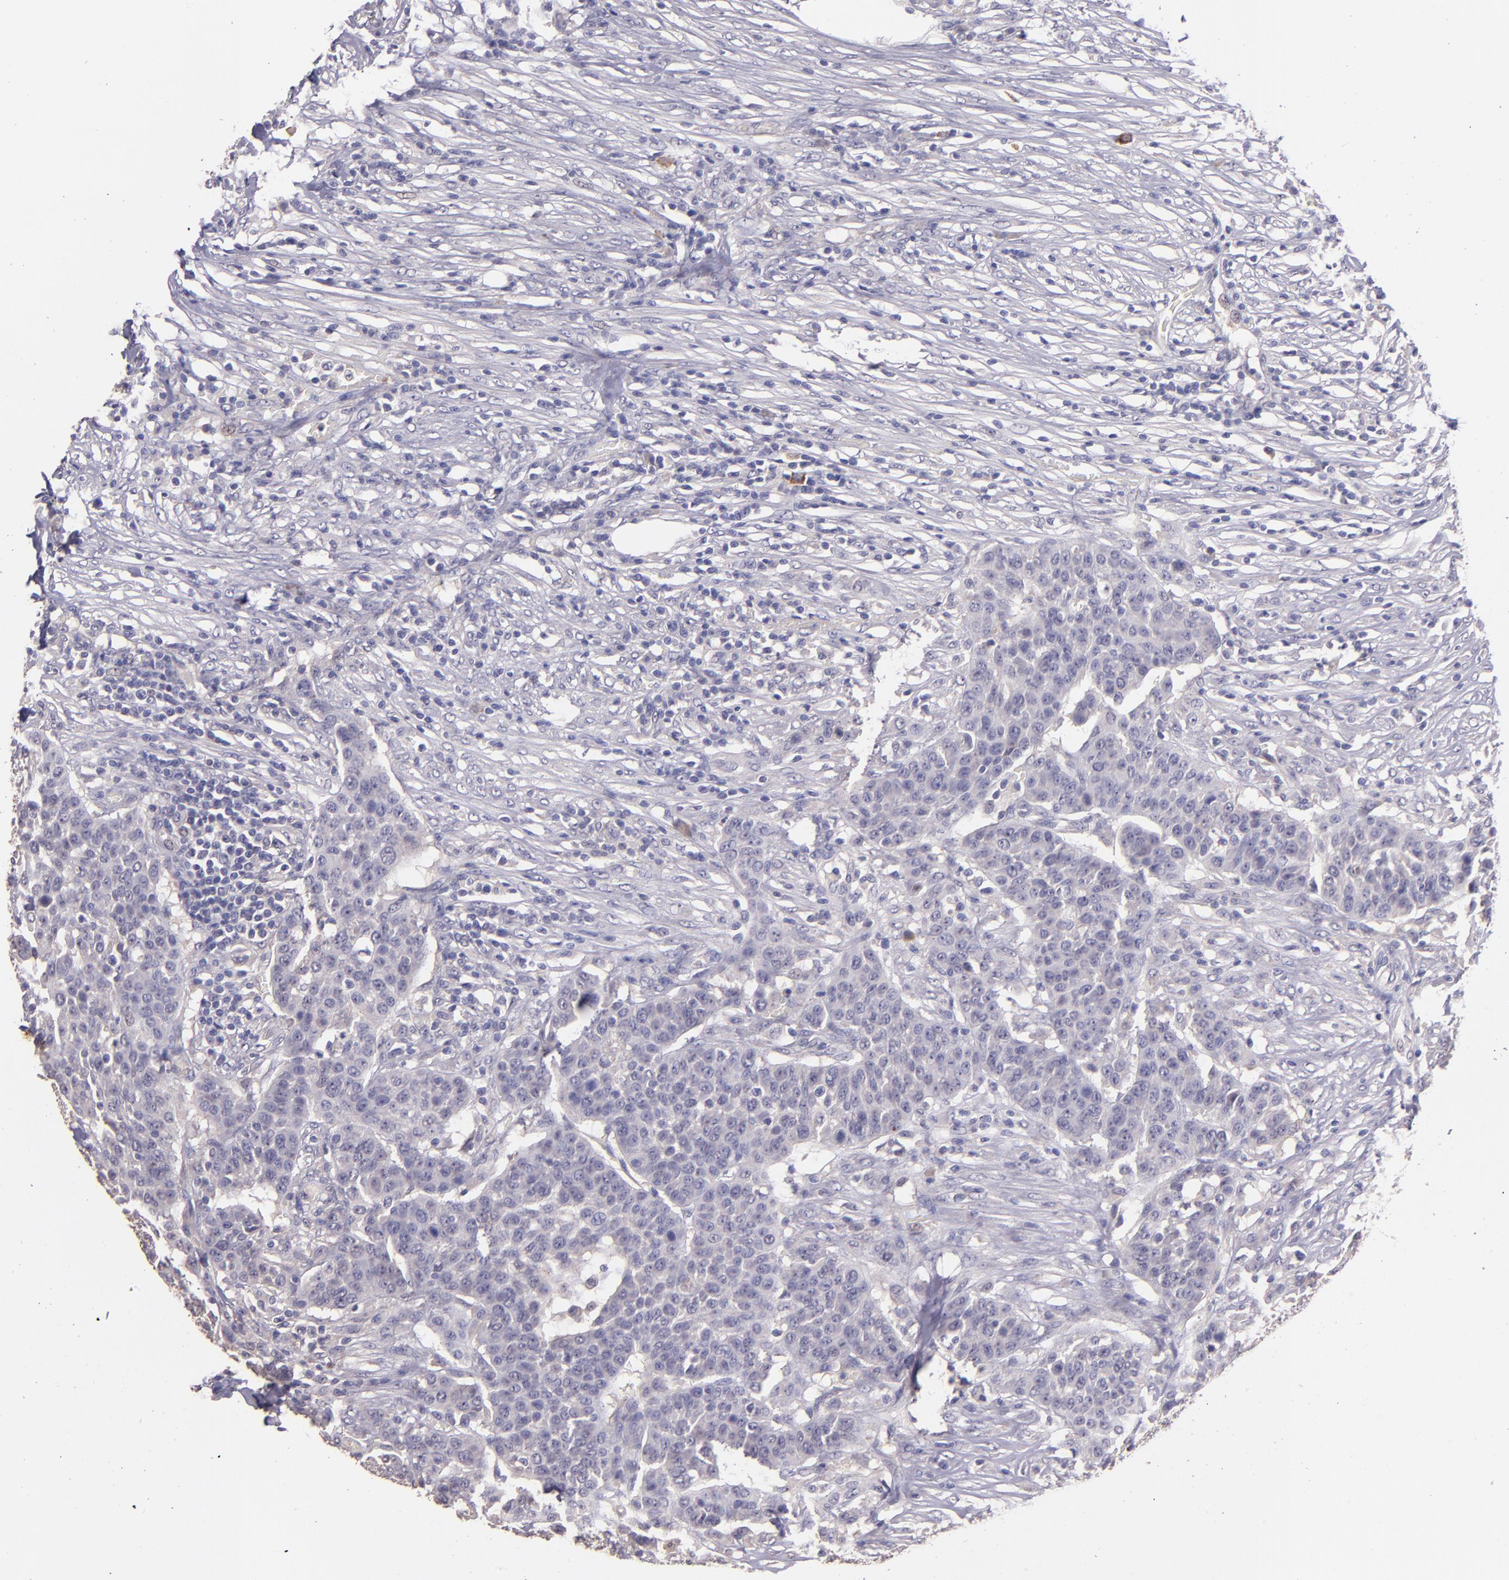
{"staining": {"intensity": "negative", "quantity": "none", "location": "none"}, "tissue": "urothelial cancer", "cell_type": "Tumor cells", "image_type": "cancer", "snomed": [{"axis": "morphology", "description": "Urothelial carcinoma, High grade"}, {"axis": "topography", "description": "Urinary bladder"}], "caption": "The immunohistochemistry (IHC) photomicrograph has no significant expression in tumor cells of urothelial cancer tissue.", "gene": "PAPPA", "patient": {"sex": "male", "age": 74}}